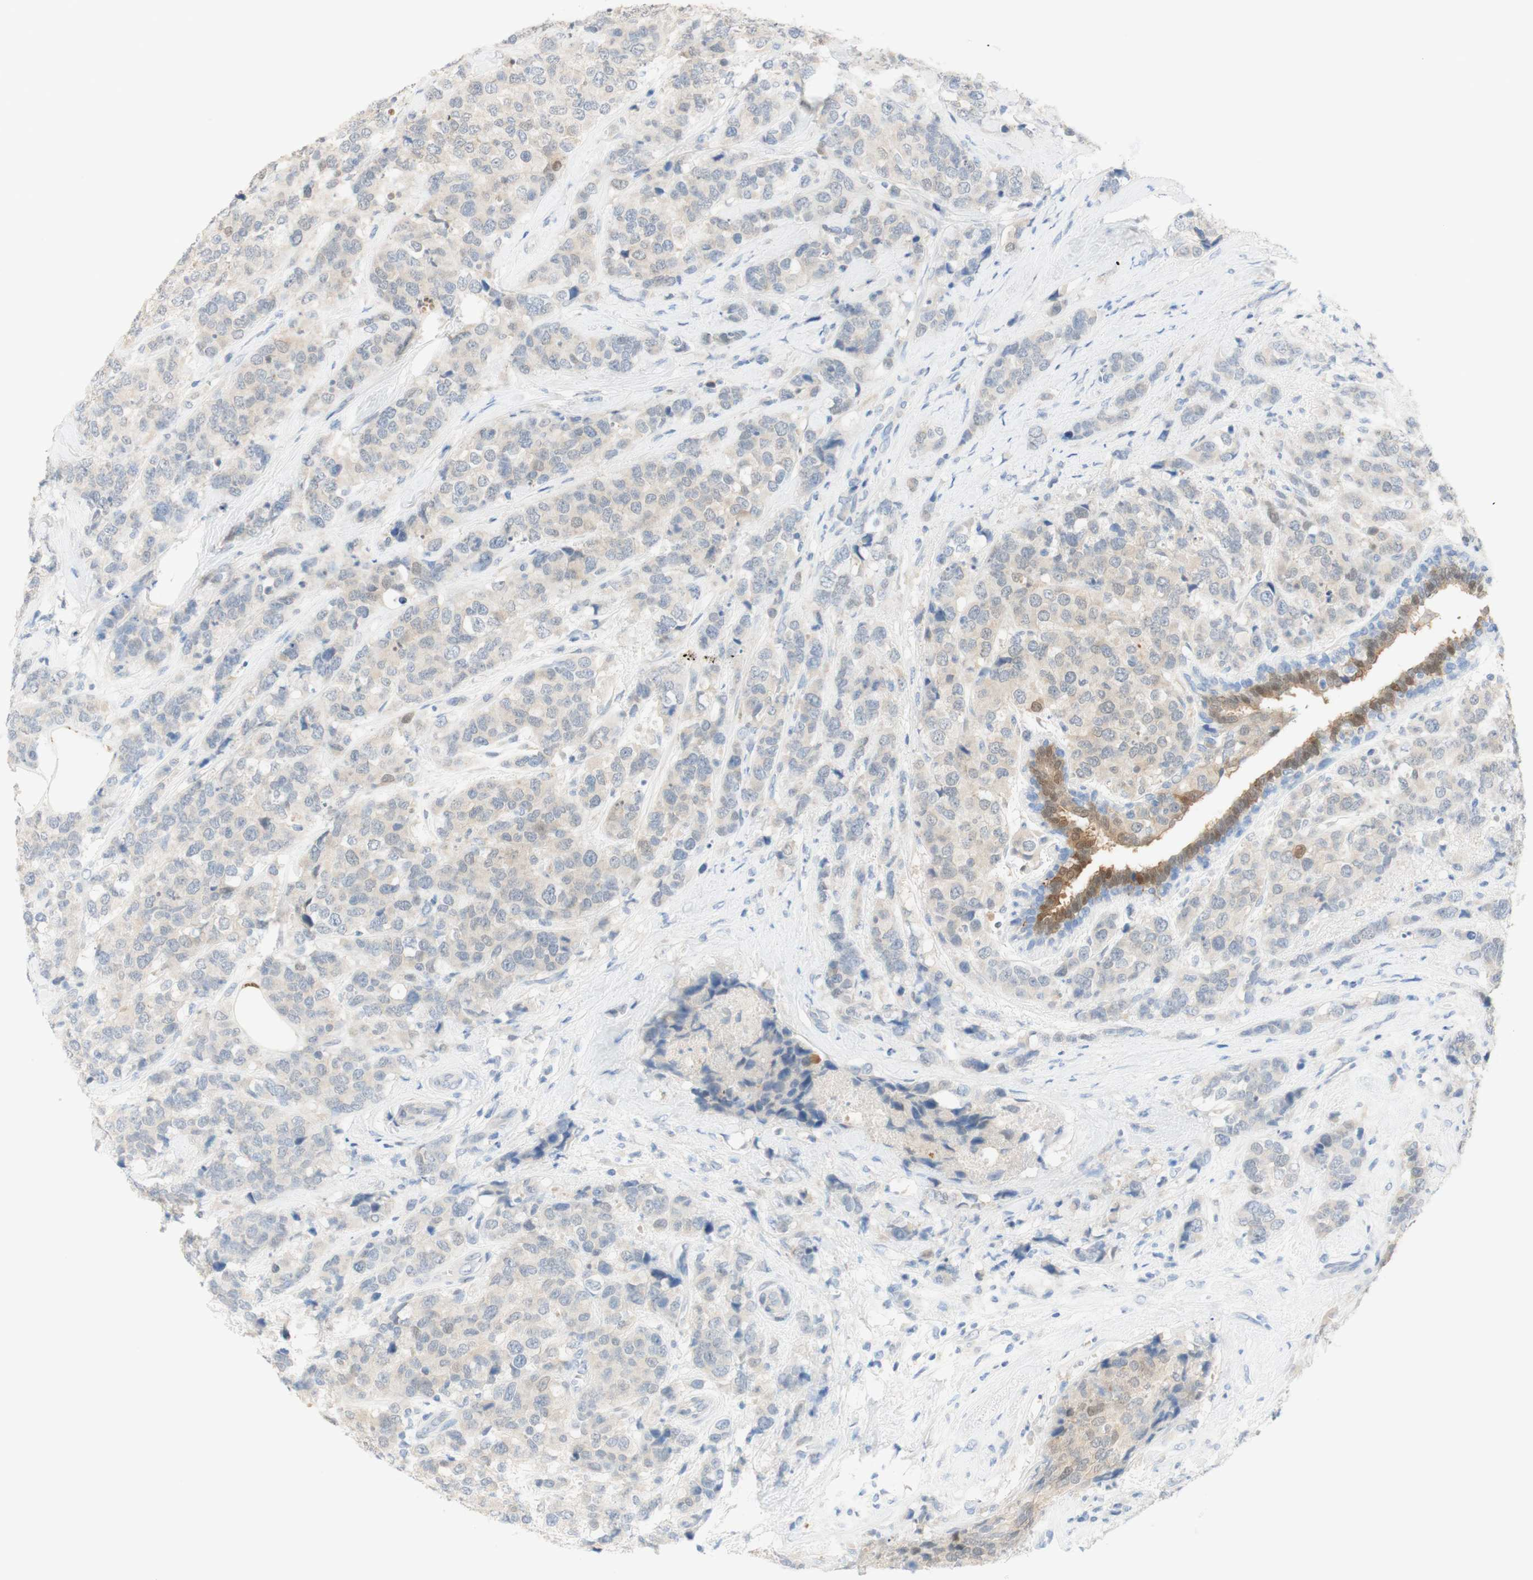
{"staining": {"intensity": "weak", "quantity": ">75%", "location": "cytoplasmic/membranous"}, "tissue": "breast cancer", "cell_type": "Tumor cells", "image_type": "cancer", "snomed": [{"axis": "morphology", "description": "Lobular carcinoma"}, {"axis": "topography", "description": "Breast"}], "caption": "Breast cancer (lobular carcinoma) stained with immunohistochemistry exhibits weak cytoplasmic/membranous staining in about >75% of tumor cells. The staining was performed using DAB (3,3'-diaminobenzidine), with brown indicating positive protein expression. Nuclei are stained blue with hematoxylin.", "gene": "SELENBP1", "patient": {"sex": "female", "age": 59}}